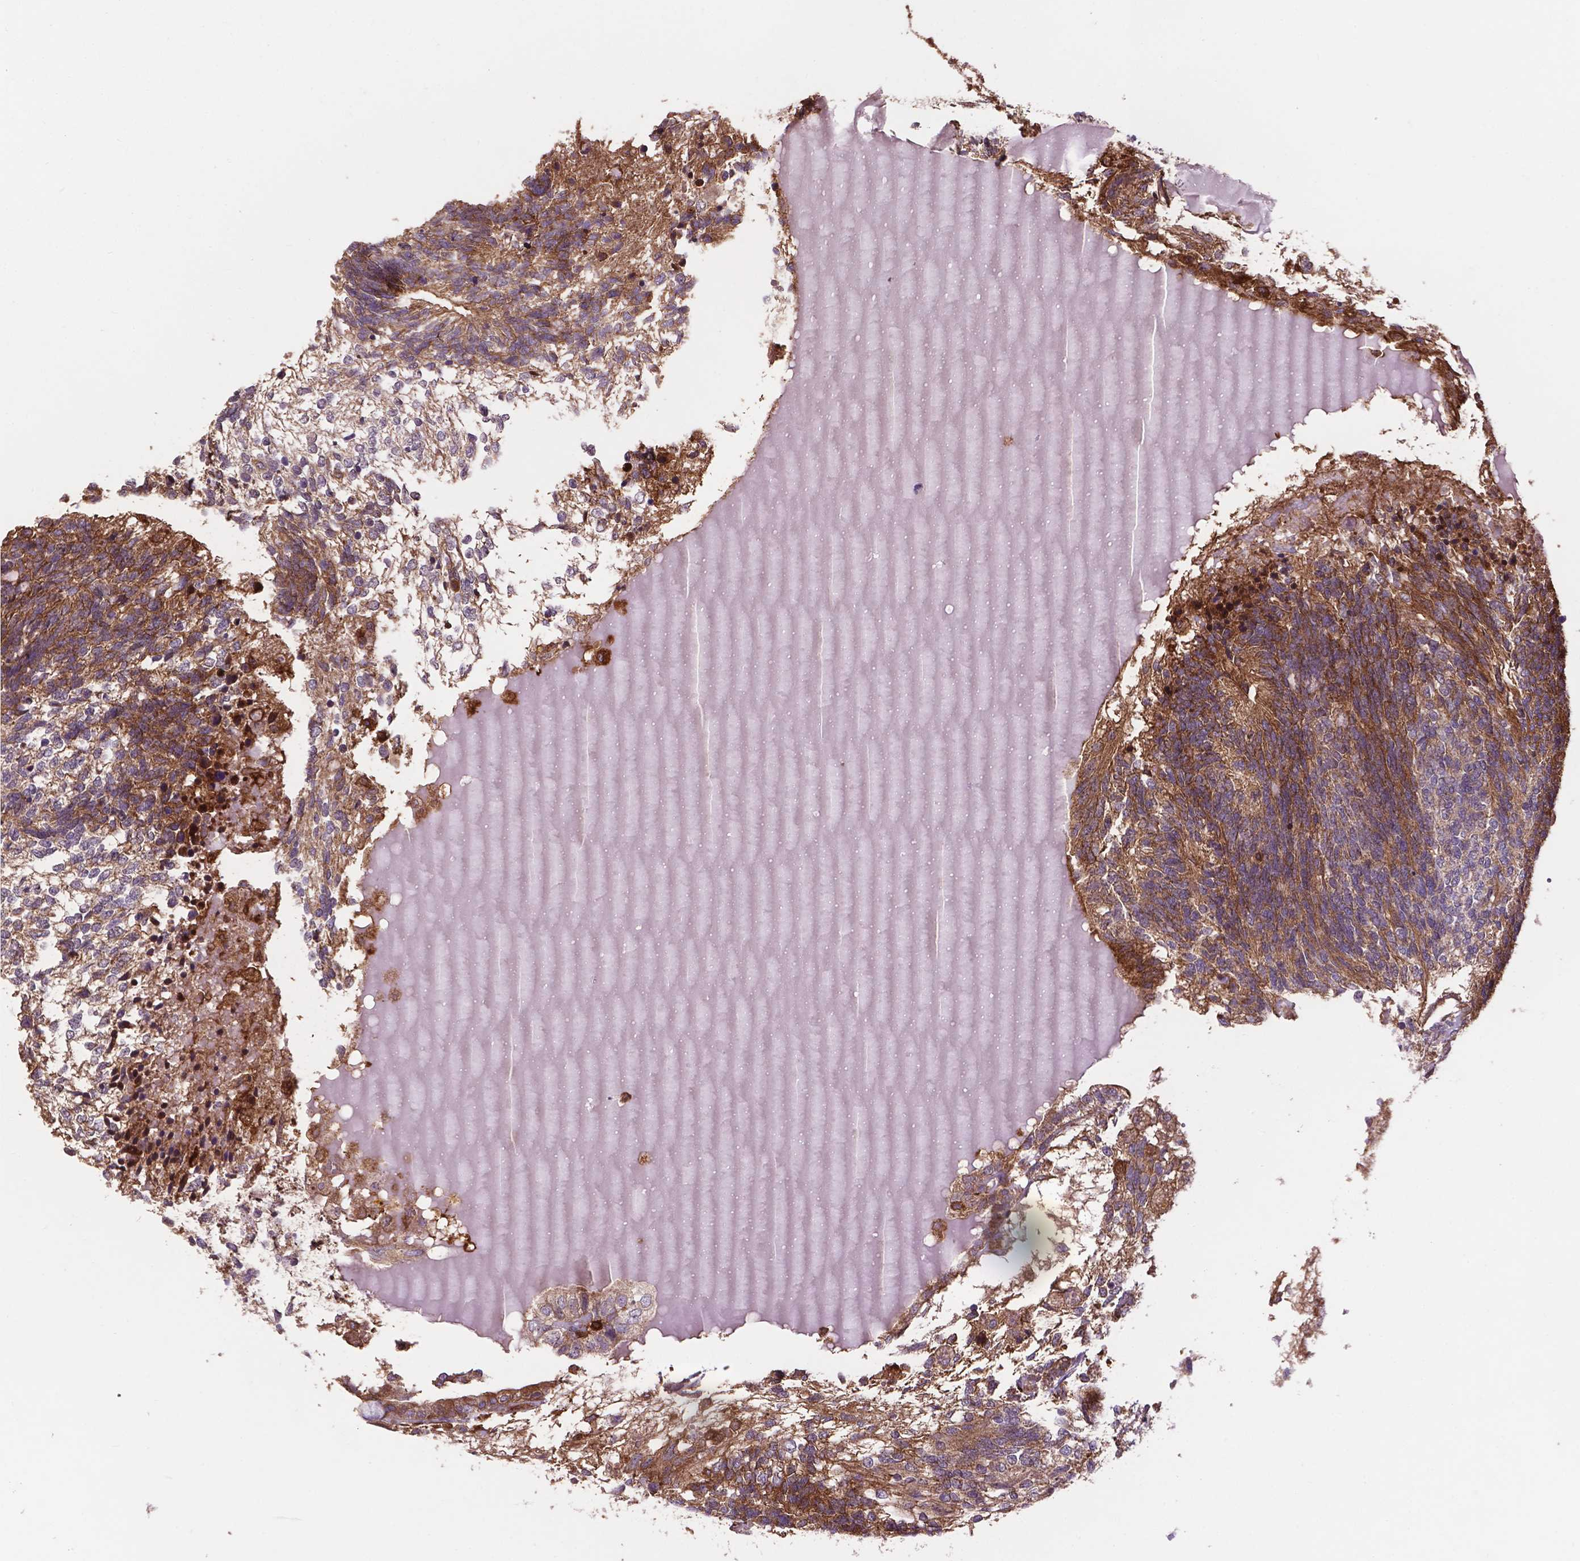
{"staining": {"intensity": "moderate", "quantity": ">75%", "location": "cytoplasmic/membranous"}, "tissue": "testis cancer", "cell_type": "Tumor cells", "image_type": "cancer", "snomed": [{"axis": "morphology", "description": "Seminoma, NOS"}, {"axis": "morphology", "description": "Carcinoma, Embryonal, NOS"}, {"axis": "topography", "description": "Testis"}], "caption": "Immunohistochemical staining of testis embryonal carcinoma shows medium levels of moderate cytoplasmic/membranous positivity in about >75% of tumor cells.", "gene": "SMAD3", "patient": {"sex": "male", "age": 41}}